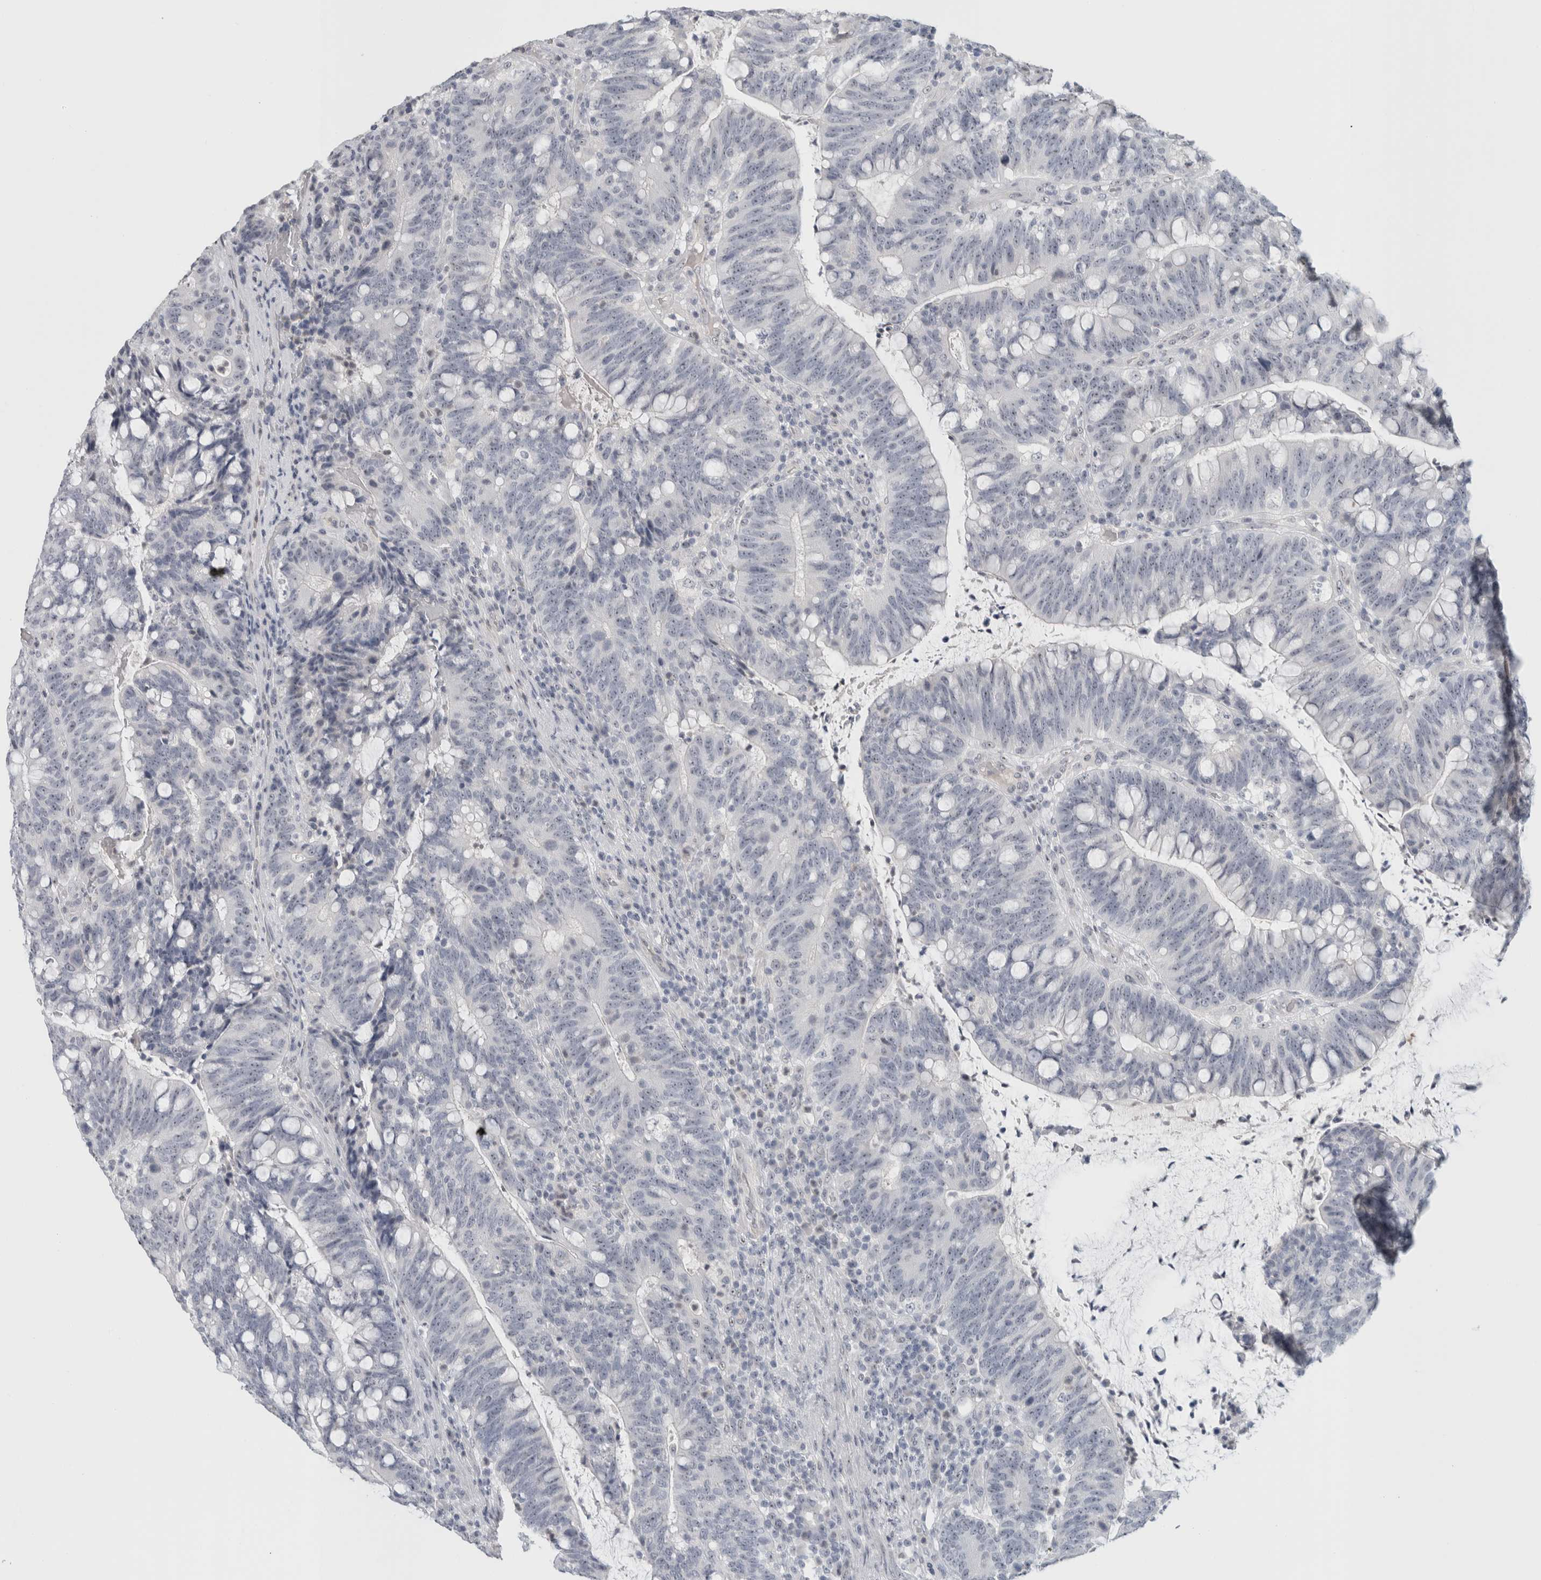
{"staining": {"intensity": "negative", "quantity": "none", "location": "none"}, "tissue": "colorectal cancer", "cell_type": "Tumor cells", "image_type": "cancer", "snomed": [{"axis": "morphology", "description": "Adenocarcinoma, NOS"}, {"axis": "topography", "description": "Colon"}], "caption": "High magnification brightfield microscopy of colorectal cancer (adenocarcinoma) stained with DAB (3,3'-diaminobenzidine) (brown) and counterstained with hematoxylin (blue): tumor cells show no significant positivity.", "gene": "FMR1NB", "patient": {"sex": "female", "age": 66}}